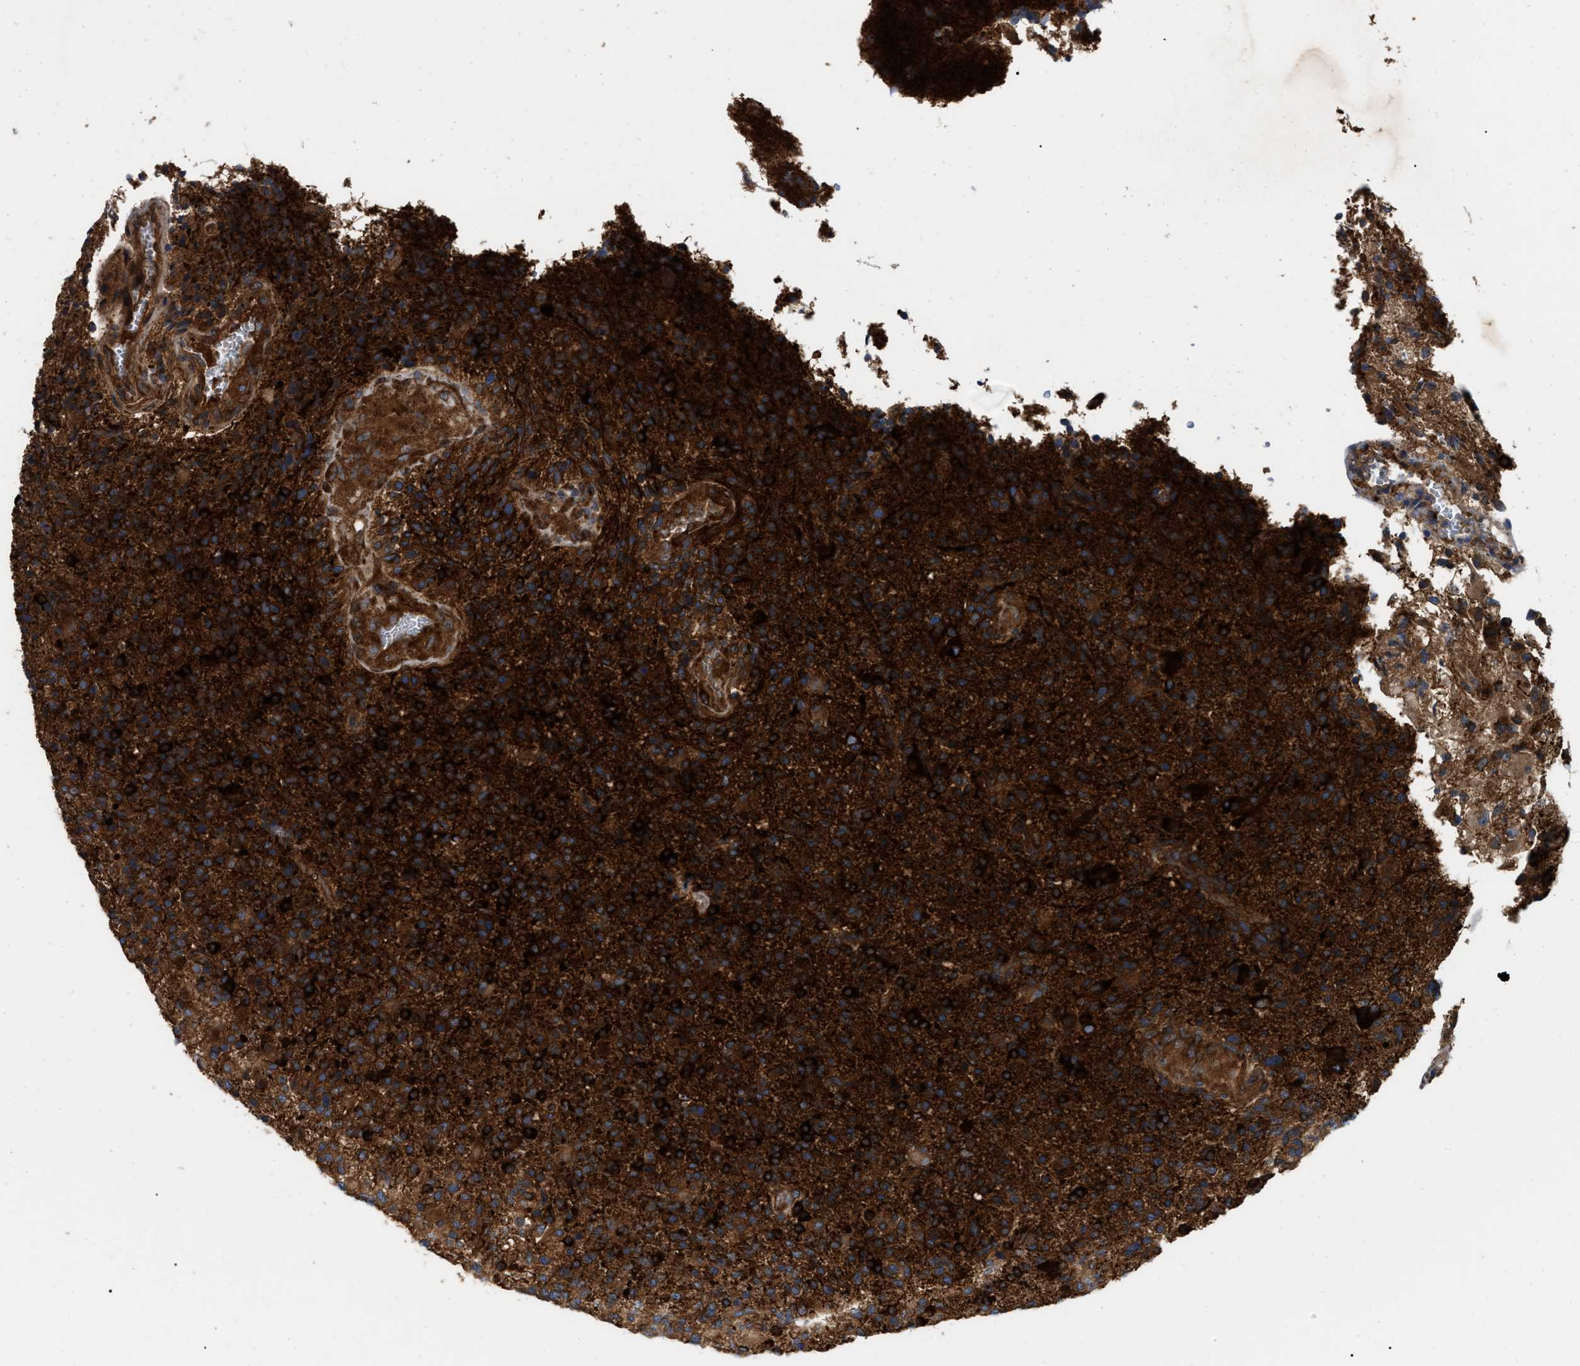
{"staining": {"intensity": "strong", "quantity": ">75%", "location": "cytoplasmic/membranous"}, "tissue": "glioma", "cell_type": "Tumor cells", "image_type": "cancer", "snomed": [{"axis": "morphology", "description": "Glioma, malignant, High grade"}, {"axis": "topography", "description": "Brain"}], "caption": "Tumor cells exhibit high levels of strong cytoplasmic/membranous expression in approximately >75% of cells in malignant high-grade glioma.", "gene": "RABEP1", "patient": {"sex": "male", "age": 72}}